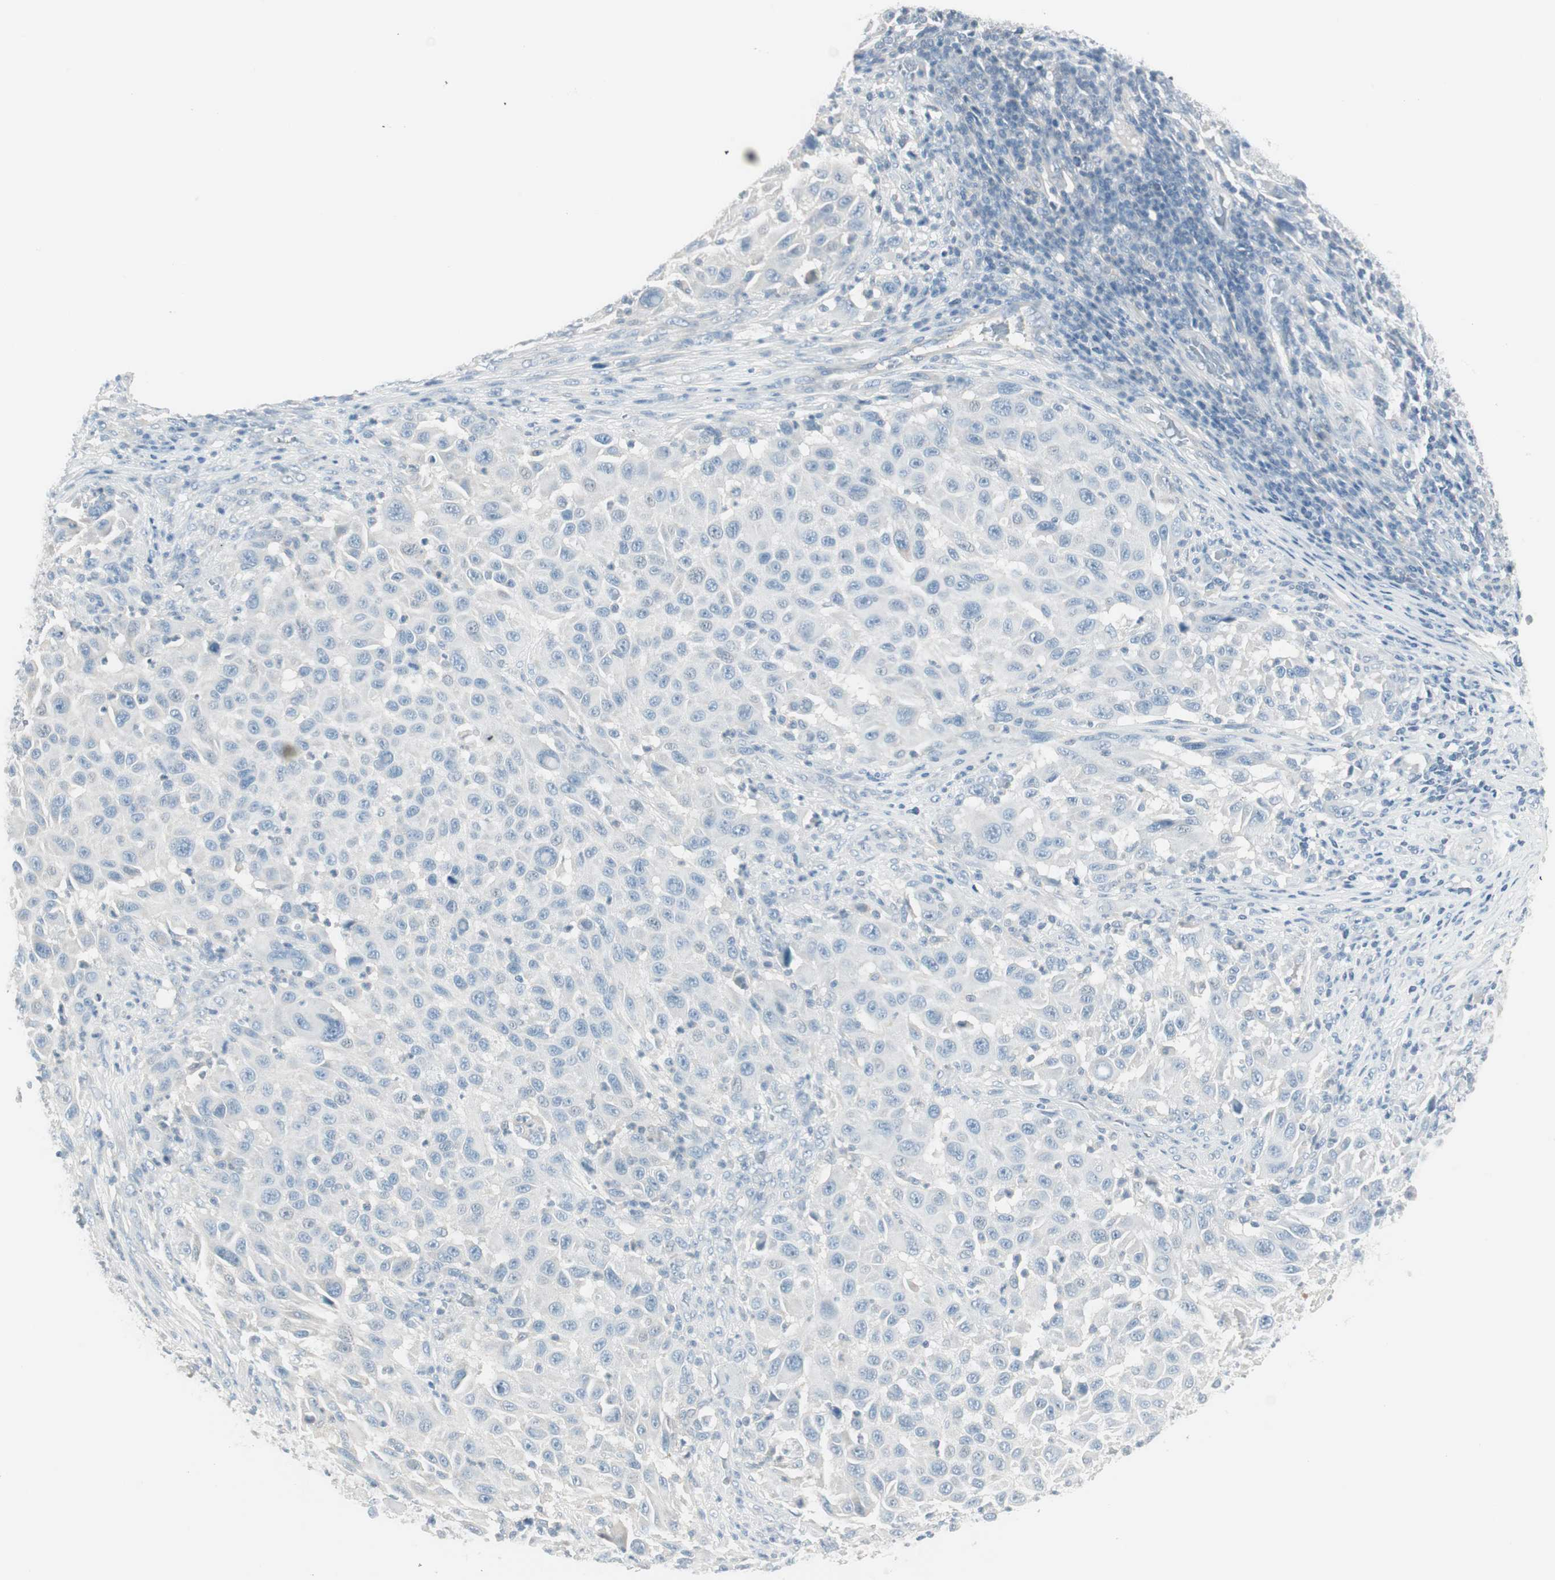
{"staining": {"intensity": "negative", "quantity": "none", "location": "none"}, "tissue": "melanoma", "cell_type": "Tumor cells", "image_type": "cancer", "snomed": [{"axis": "morphology", "description": "Malignant melanoma, Metastatic site"}, {"axis": "topography", "description": "Lymph node"}], "caption": "DAB (3,3'-diaminobenzidine) immunohistochemical staining of malignant melanoma (metastatic site) reveals no significant expression in tumor cells. (Brightfield microscopy of DAB (3,3'-diaminobenzidine) immunohistochemistry (IHC) at high magnification).", "gene": "ITLN2", "patient": {"sex": "male", "age": 61}}